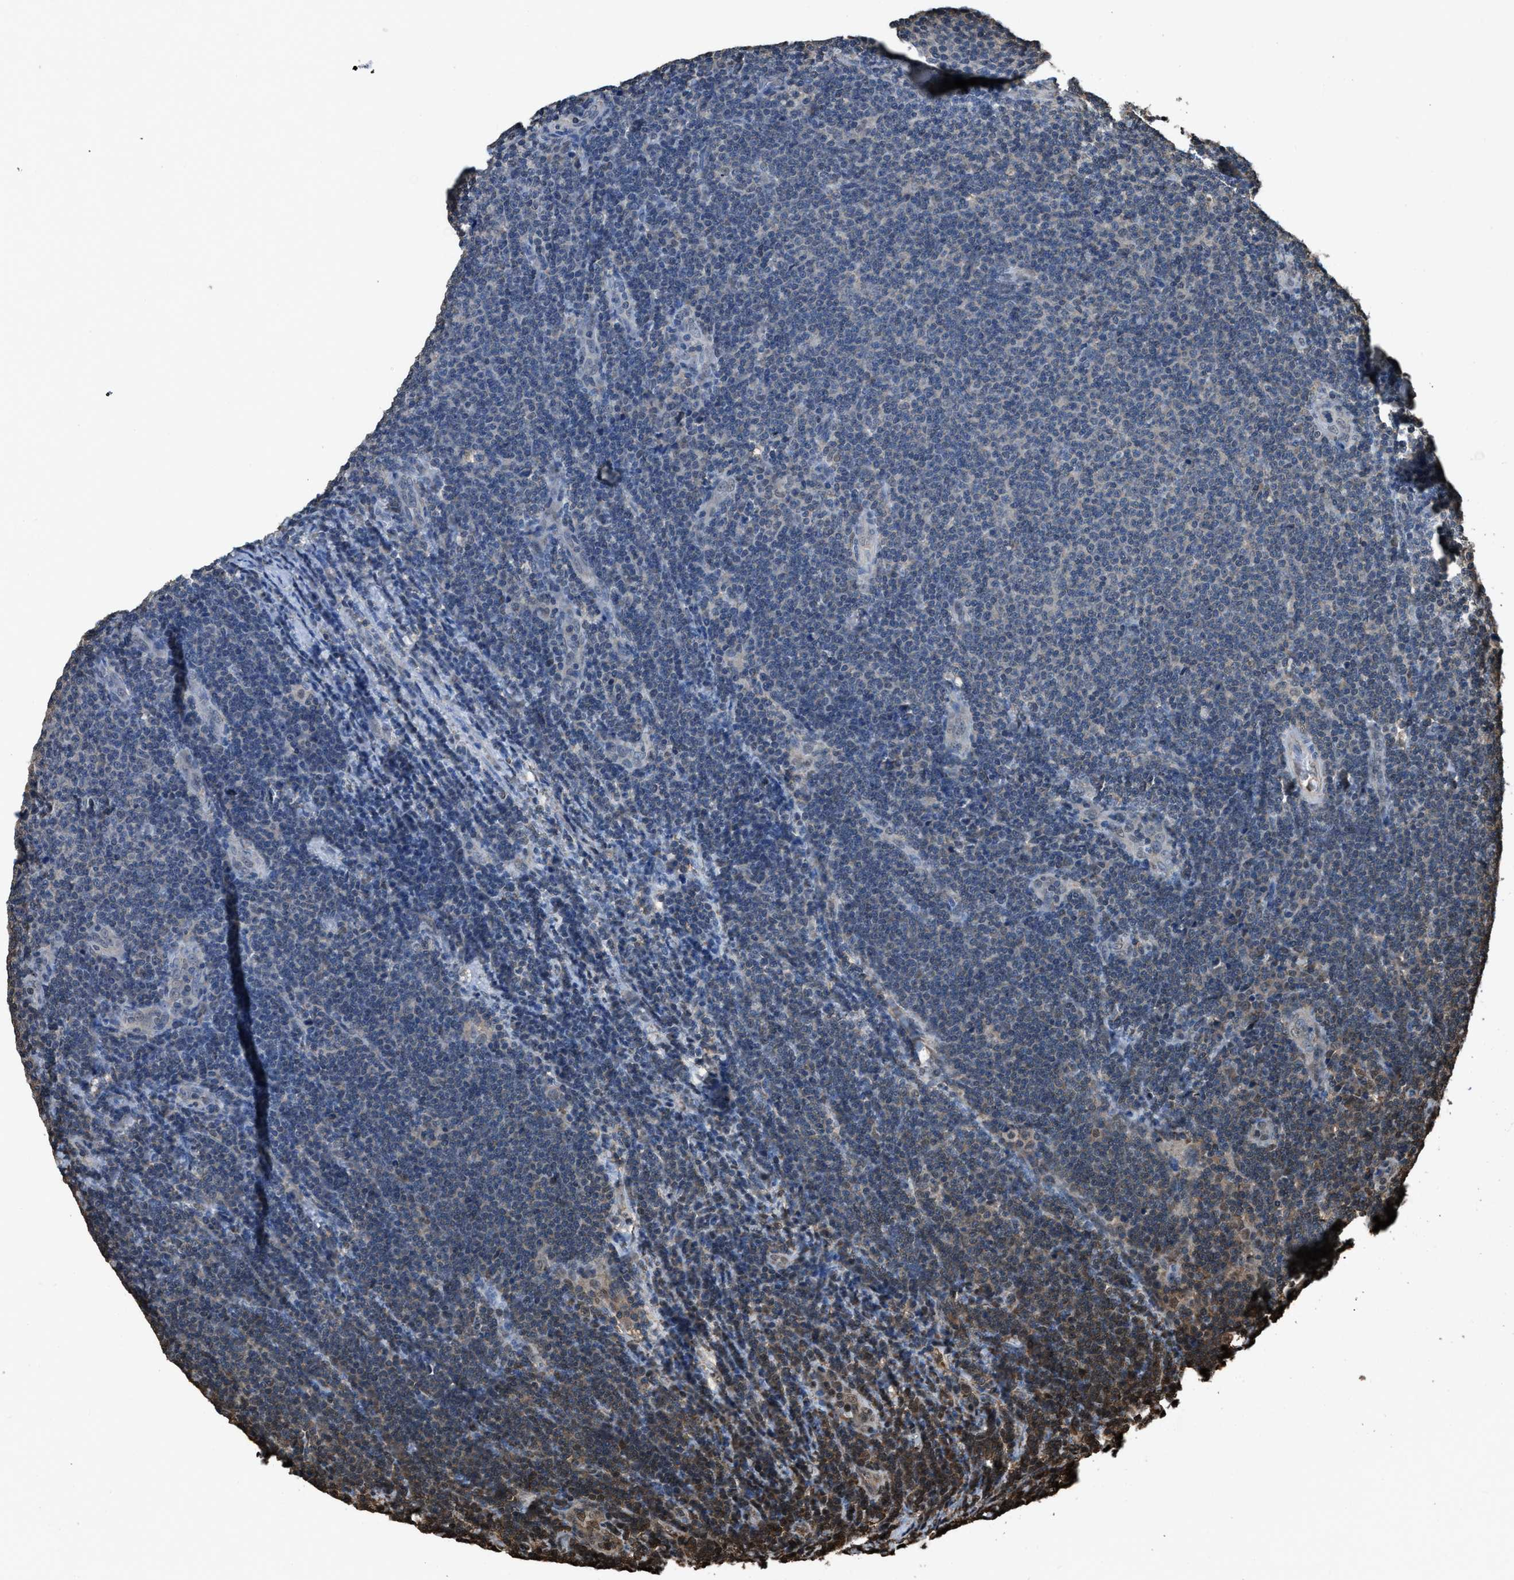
{"staining": {"intensity": "moderate", "quantity": "<25%", "location": "cytoplasmic/membranous"}, "tissue": "lymphoma", "cell_type": "Tumor cells", "image_type": "cancer", "snomed": [{"axis": "morphology", "description": "Malignant lymphoma, non-Hodgkin's type, Low grade"}, {"axis": "topography", "description": "Lymph node"}], "caption": "Malignant lymphoma, non-Hodgkin's type (low-grade) stained with DAB (3,3'-diaminobenzidine) immunohistochemistry shows low levels of moderate cytoplasmic/membranous expression in approximately <25% of tumor cells.", "gene": "FNTA", "patient": {"sex": "male", "age": 66}}